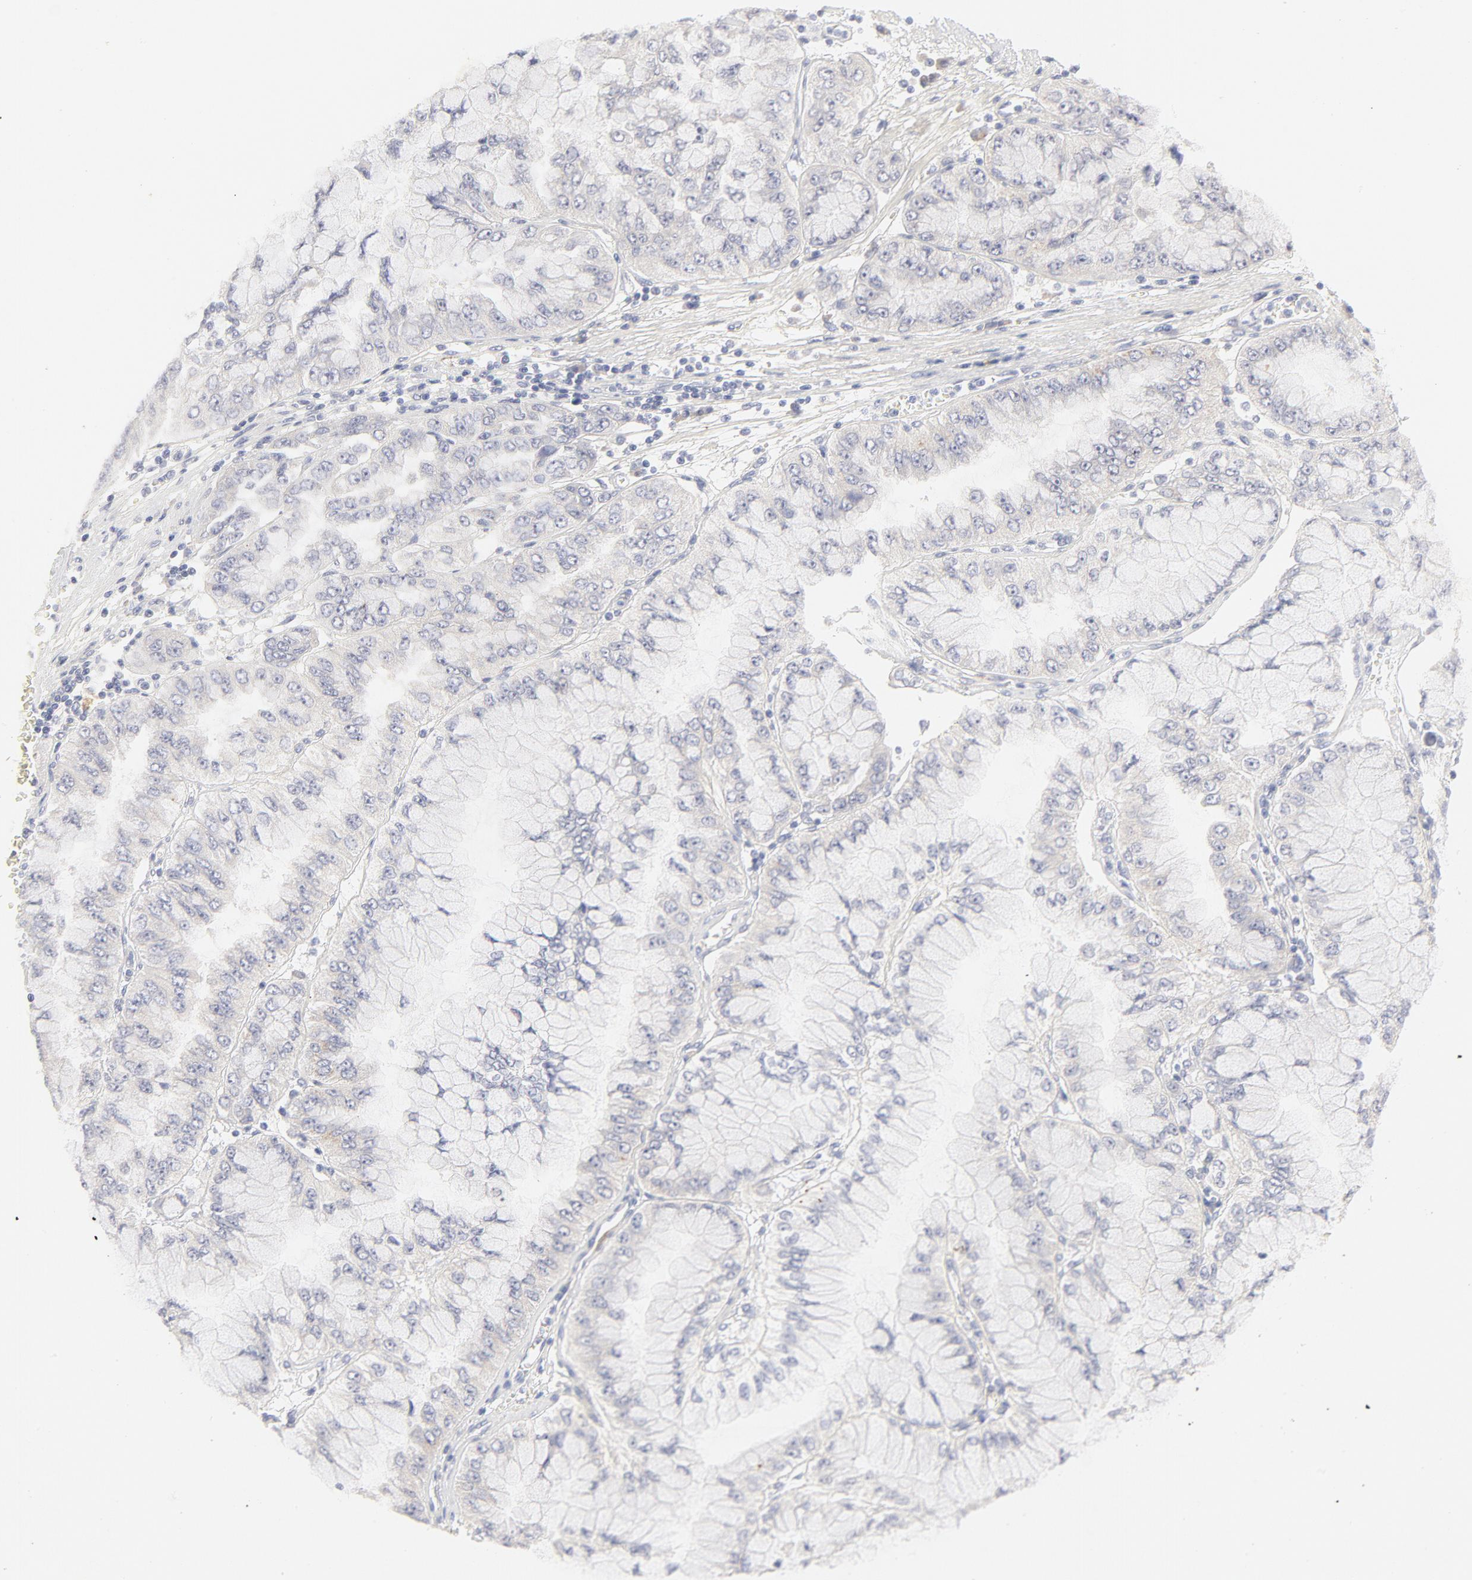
{"staining": {"intensity": "moderate", "quantity": "25%-75%", "location": "cytoplasmic/membranous"}, "tissue": "liver cancer", "cell_type": "Tumor cells", "image_type": "cancer", "snomed": [{"axis": "morphology", "description": "Cholangiocarcinoma"}, {"axis": "topography", "description": "Liver"}], "caption": "A brown stain highlights moderate cytoplasmic/membranous staining of a protein in liver cancer (cholangiocarcinoma) tumor cells.", "gene": "NKX2-2", "patient": {"sex": "female", "age": 79}}